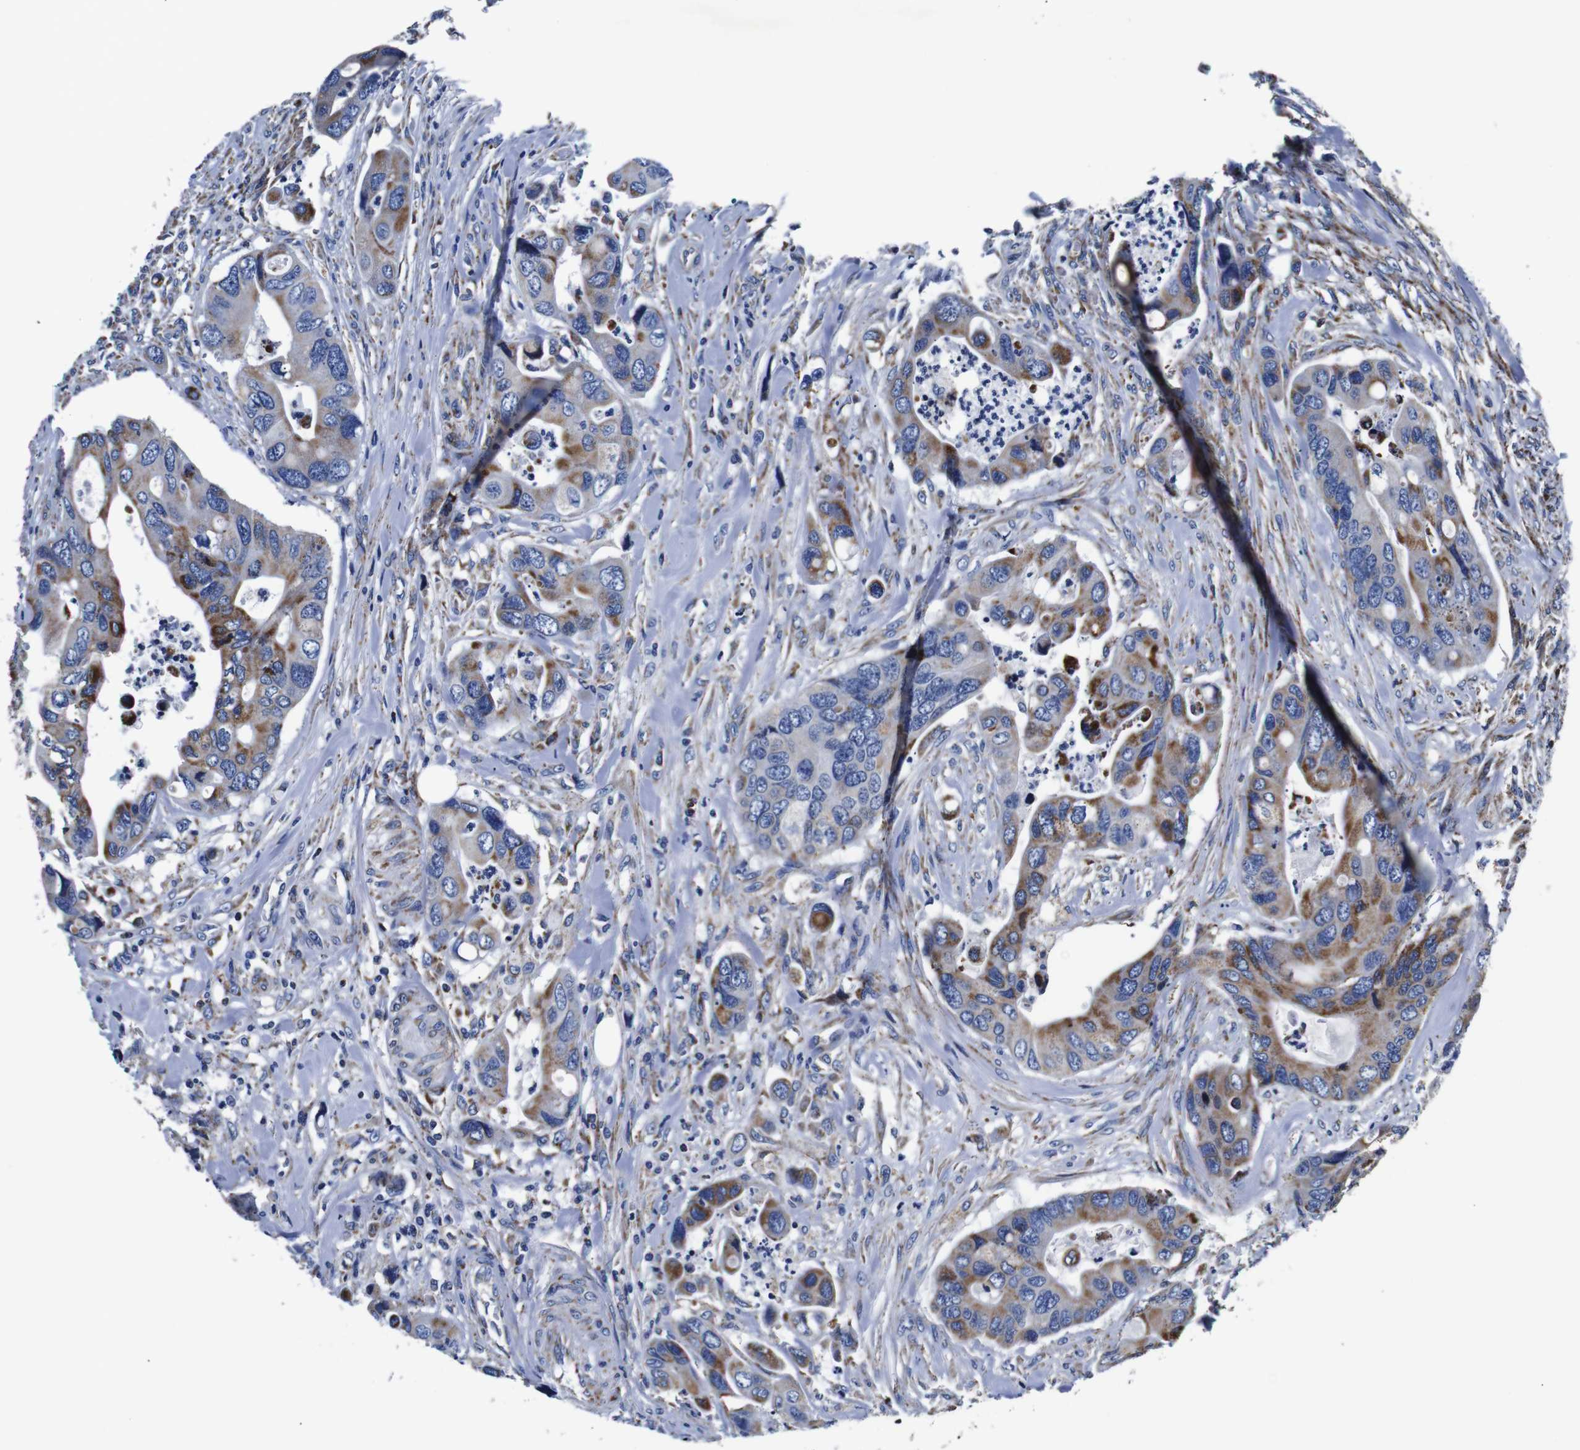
{"staining": {"intensity": "moderate", "quantity": ">75%", "location": "cytoplasmic/membranous"}, "tissue": "colorectal cancer", "cell_type": "Tumor cells", "image_type": "cancer", "snomed": [{"axis": "morphology", "description": "Adenocarcinoma, NOS"}, {"axis": "topography", "description": "Rectum"}], "caption": "The image exhibits a brown stain indicating the presence of a protein in the cytoplasmic/membranous of tumor cells in adenocarcinoma (colorectal).", "gene": "FKBP9", "patient": {"sex": "female", "age": 57}}